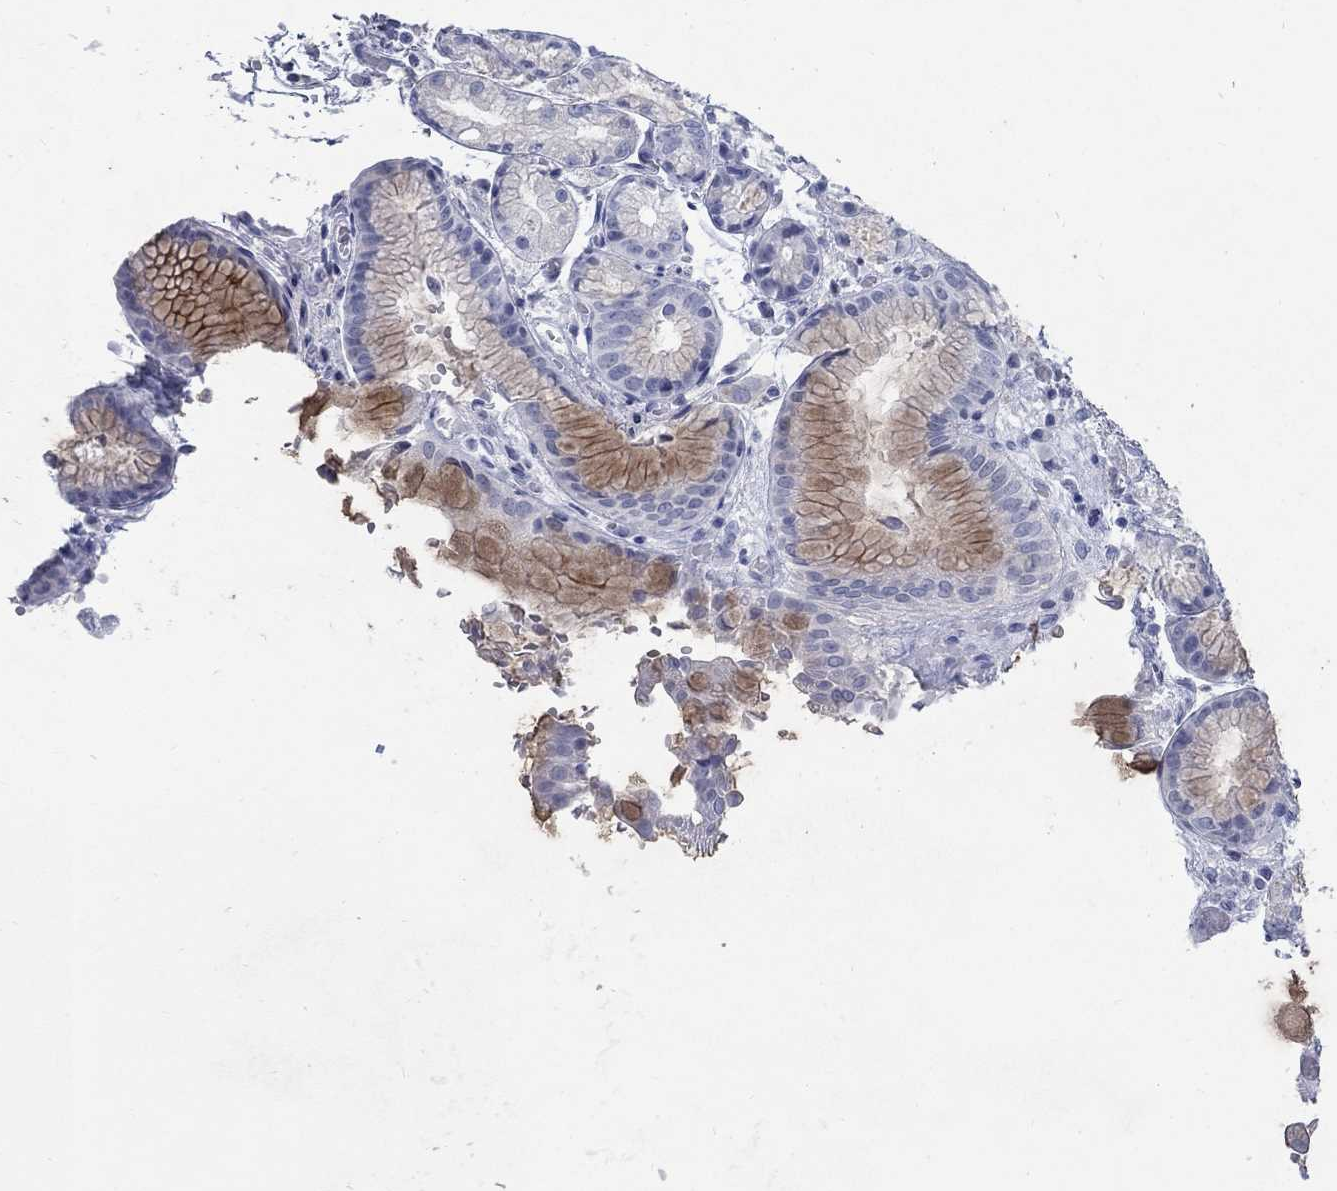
{"staining": {"intensity": "moderate", "quantity": "<25%", "location": "cytoplasmic/membranous"}, "tissue": "stomach", "cell_type": "Glandular cells", "image_type": "normal", "snomed": [{"axis": "morphology", "description": "Normal tissue, NOS"}, {"axis": "topography", "description": "Stomach, upper"}], "caption": "Moderate cytoplasmic/membranous protein positivity is appreciated in about <25% of glandular cells in stomach.", "gene": "RFTN2", "patient": {"sex": "male", "age": 72}}